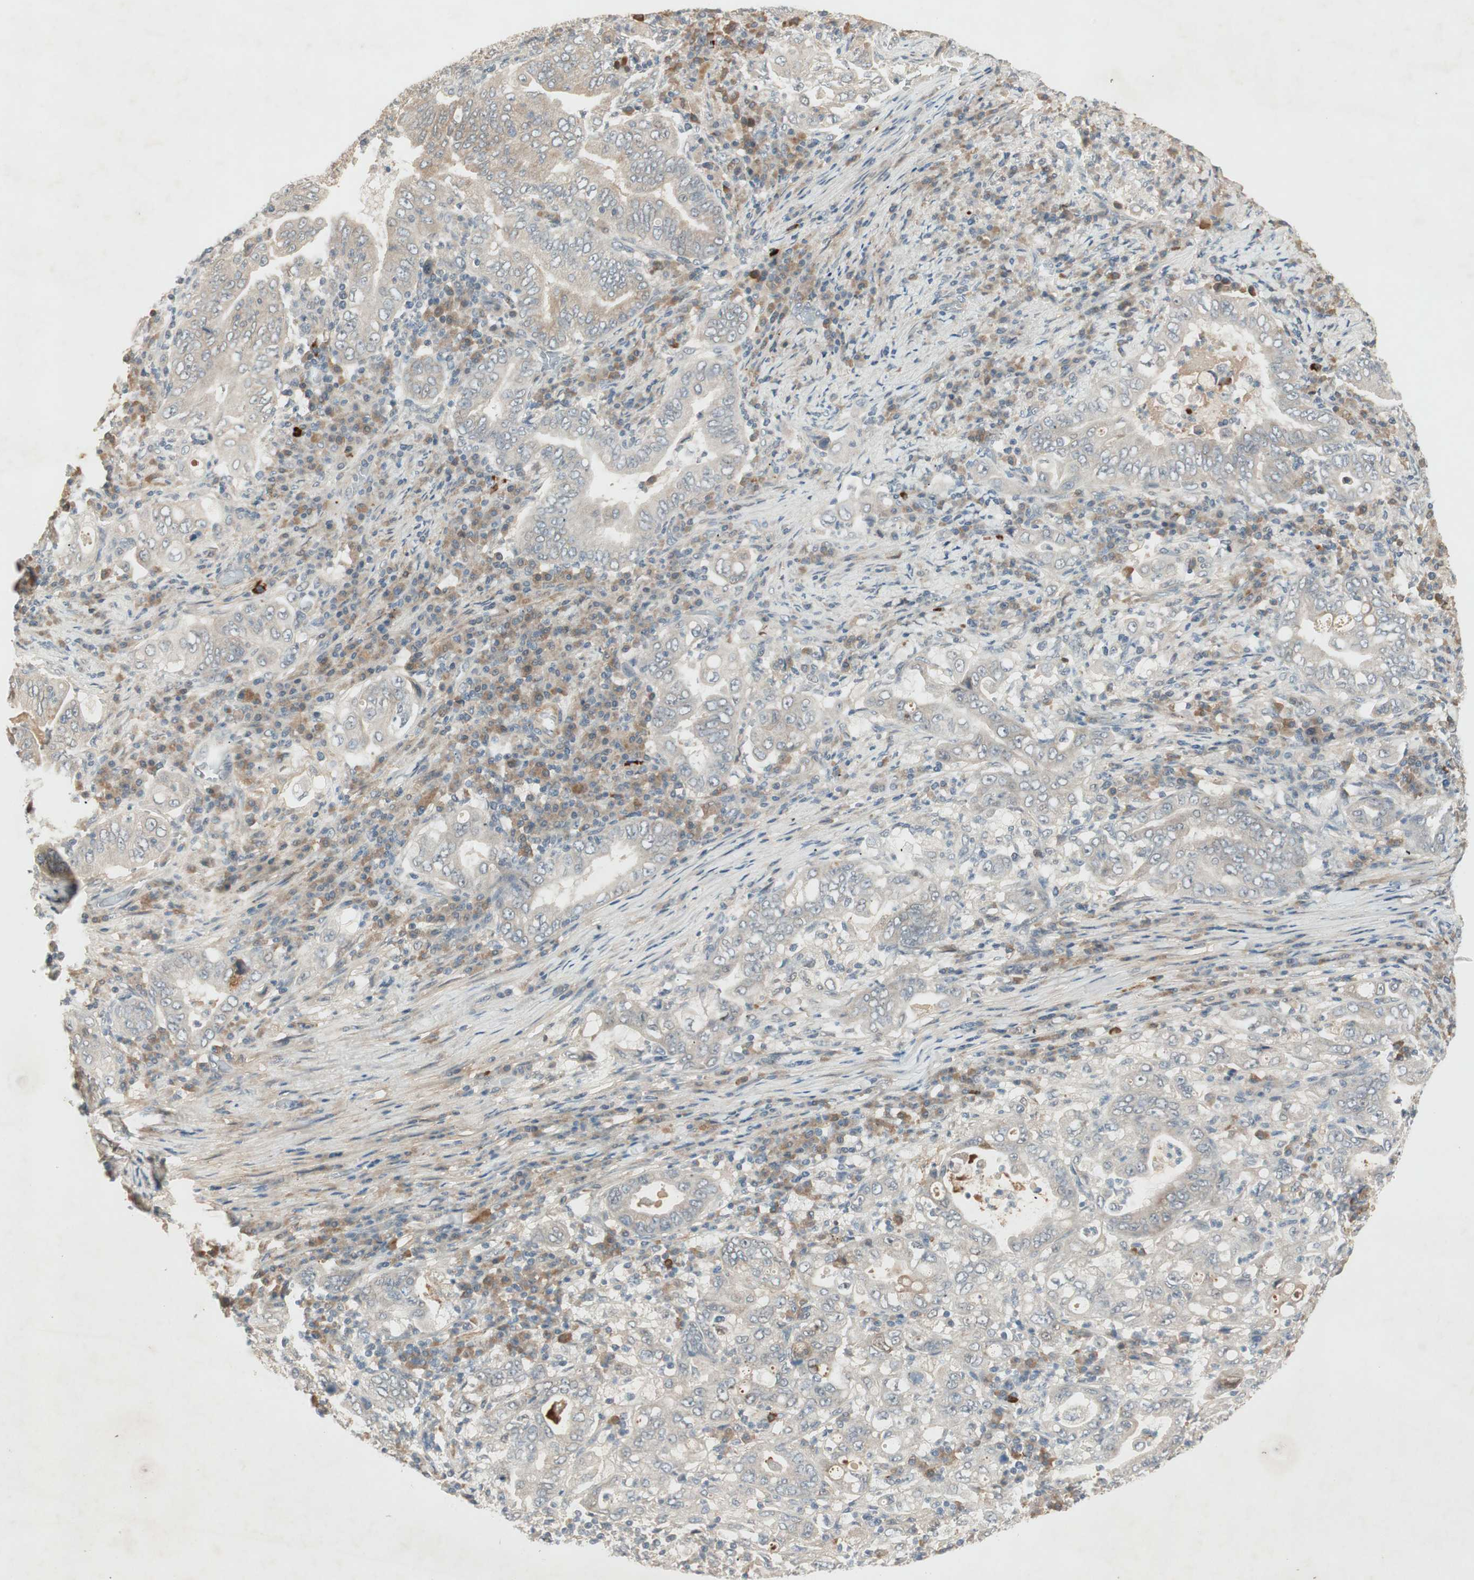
{"staining": {"intensity": "moderate", "quantity": "25%-75%", "location": "cytoplasmic/membranous"}, "tissue": "stomach cancer", "cell_type": "Tumor cells", "image_type": "cancer", "snomed": [{"axis": "morphology", "description": "Normal tissue, NOS"}, {"axis": "morphology", "description": "Adenocarcinoma, NOS"}, {"axis": "topography", "description": "Esophagus"}, {"axis": "topography", "description": "Stomach, upper"}, {"axis": "topography", "description": "Peripheral nerve tissue"}], "caption": "Immunohistochemical staining of human stomach cancer (adenocarcinoma) reveals medium levels of moderate cytoplasmic/membranous protein staining in about 25%-75% of tumor cells.", "gene": "RNGTT", "patient": {"sex": "male", "age": 62}}